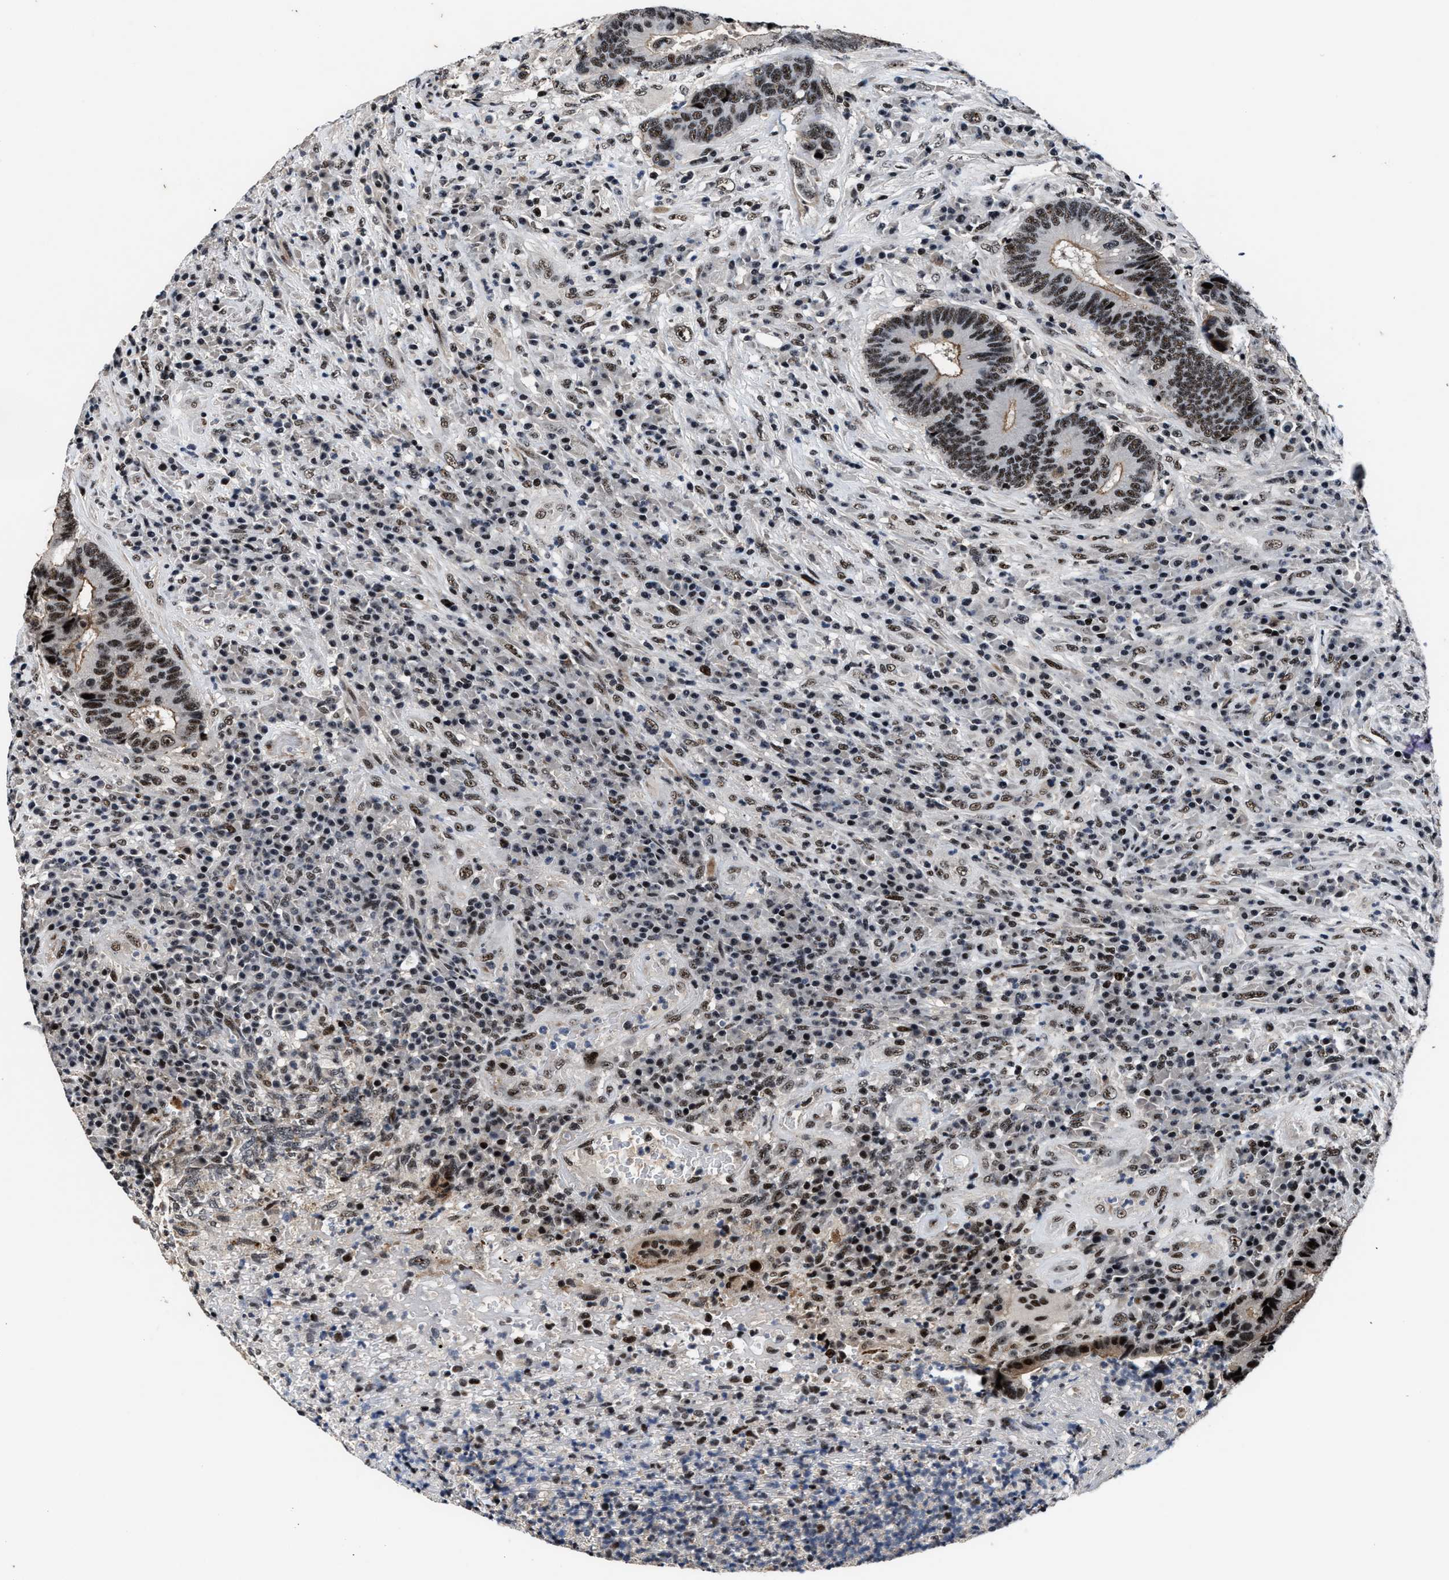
{"staining": {"intensity": "moderate", "quantity": ">75%", "location": "nuclear"}, "tissue": "colorectal cancer", "cell_type": "Tumor cells", "image_type": "cancer", "snomed": [{"axis": "morphology", "description": "Adenocarcinoma, NOS"}, {"axis": "topography", "description": "Rectum"}], "caption": "Colorectal cancer stained with a protein marker reveals moderate staining in tumor cells.", "gene": "ZNF233", "patient": {"sex": "female", "age": 89}}